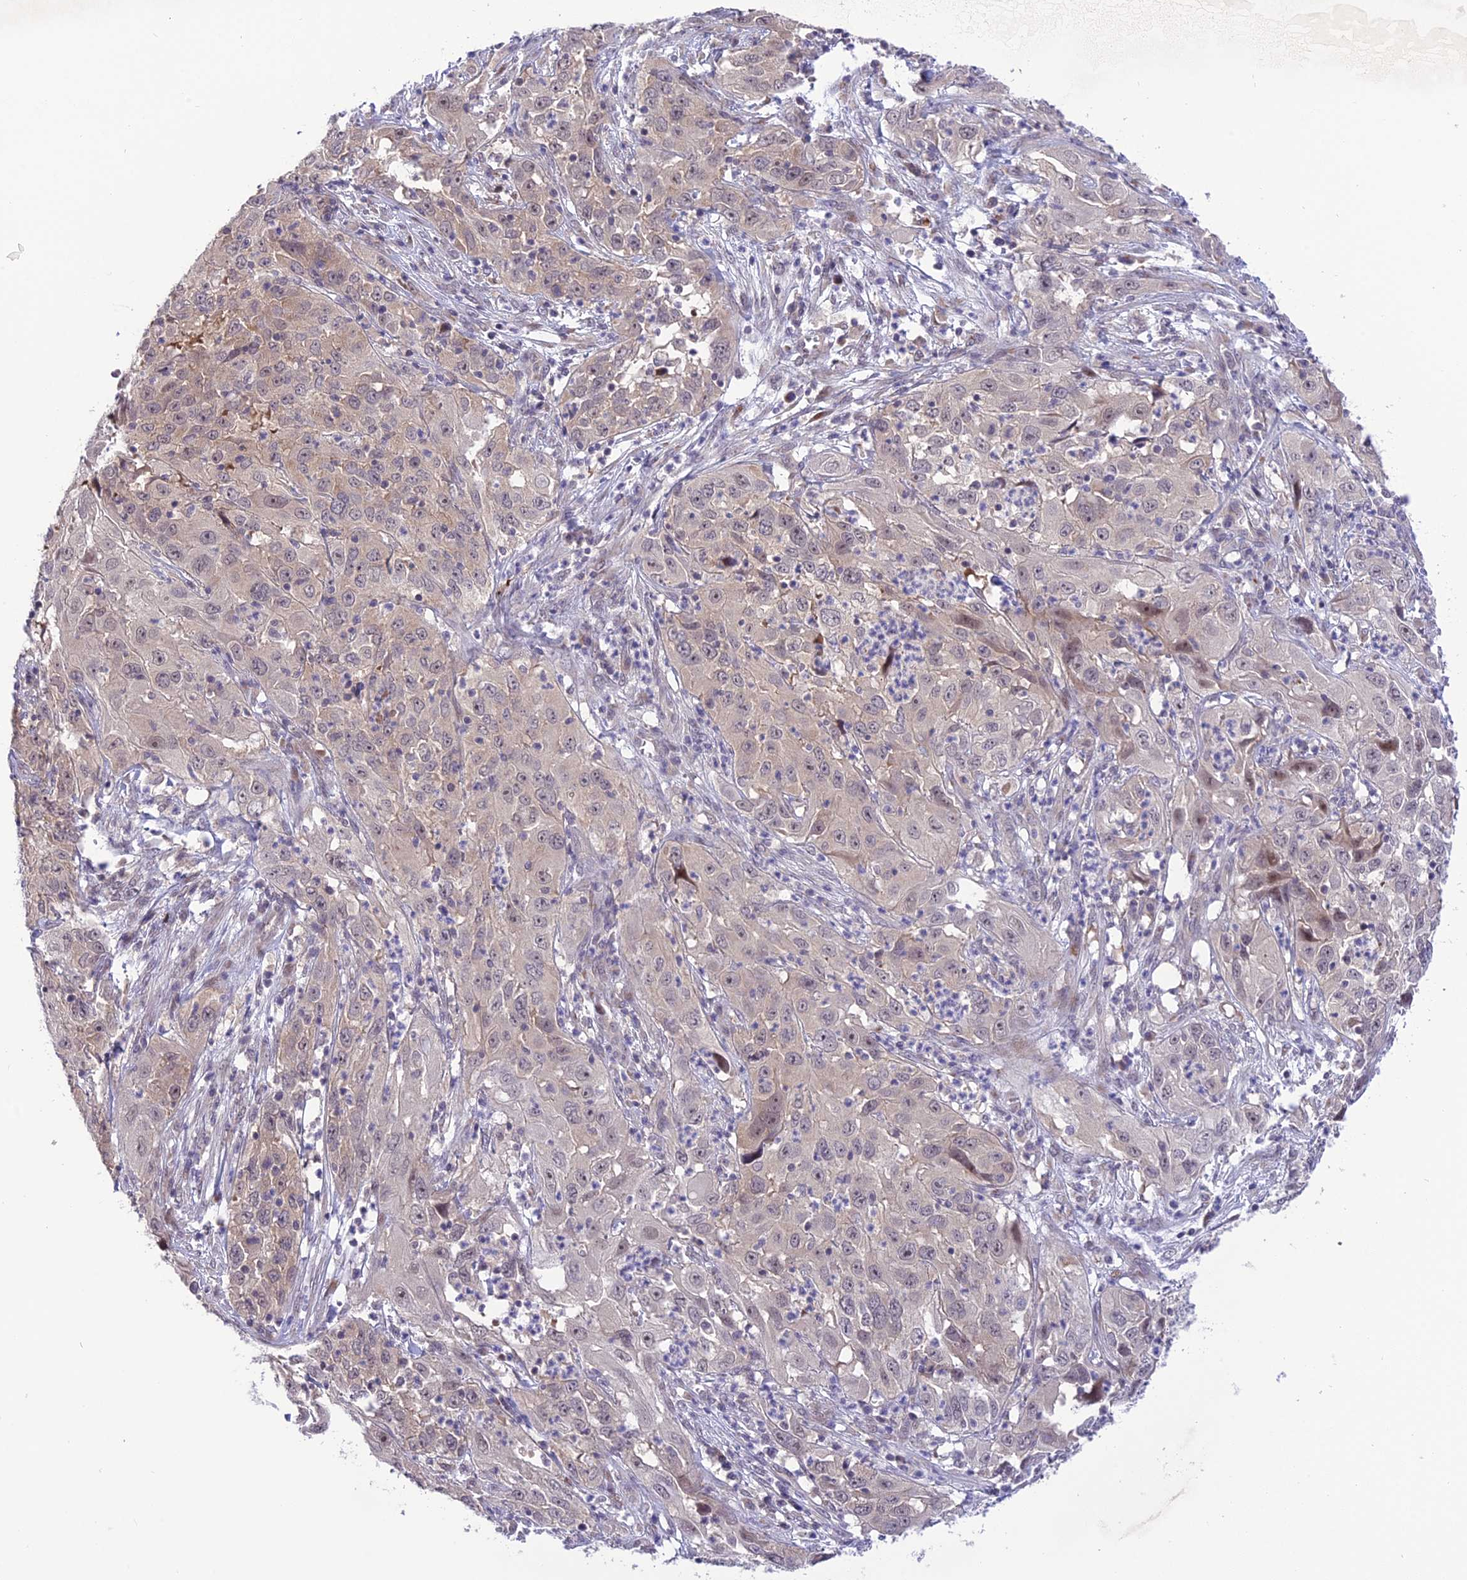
{"staining": {"intensity": "weak", "quantity": "<25%", "location": "nuclear"}, "tissue": "cervical cancer", "cell_type": "Tumor cells", "image_type": "cancer", "snomed": [{"axis": "morphology", "description": "Squamous cell carcinoma, NOS"}, {"axis": "topography", "description": "Cervix"}], "caption": "Micrograph shows no significant protein staining in tumor cells of cervical cancer.", "gene": "ZNF837", "patient": {"sex": "female", "age": 32}}